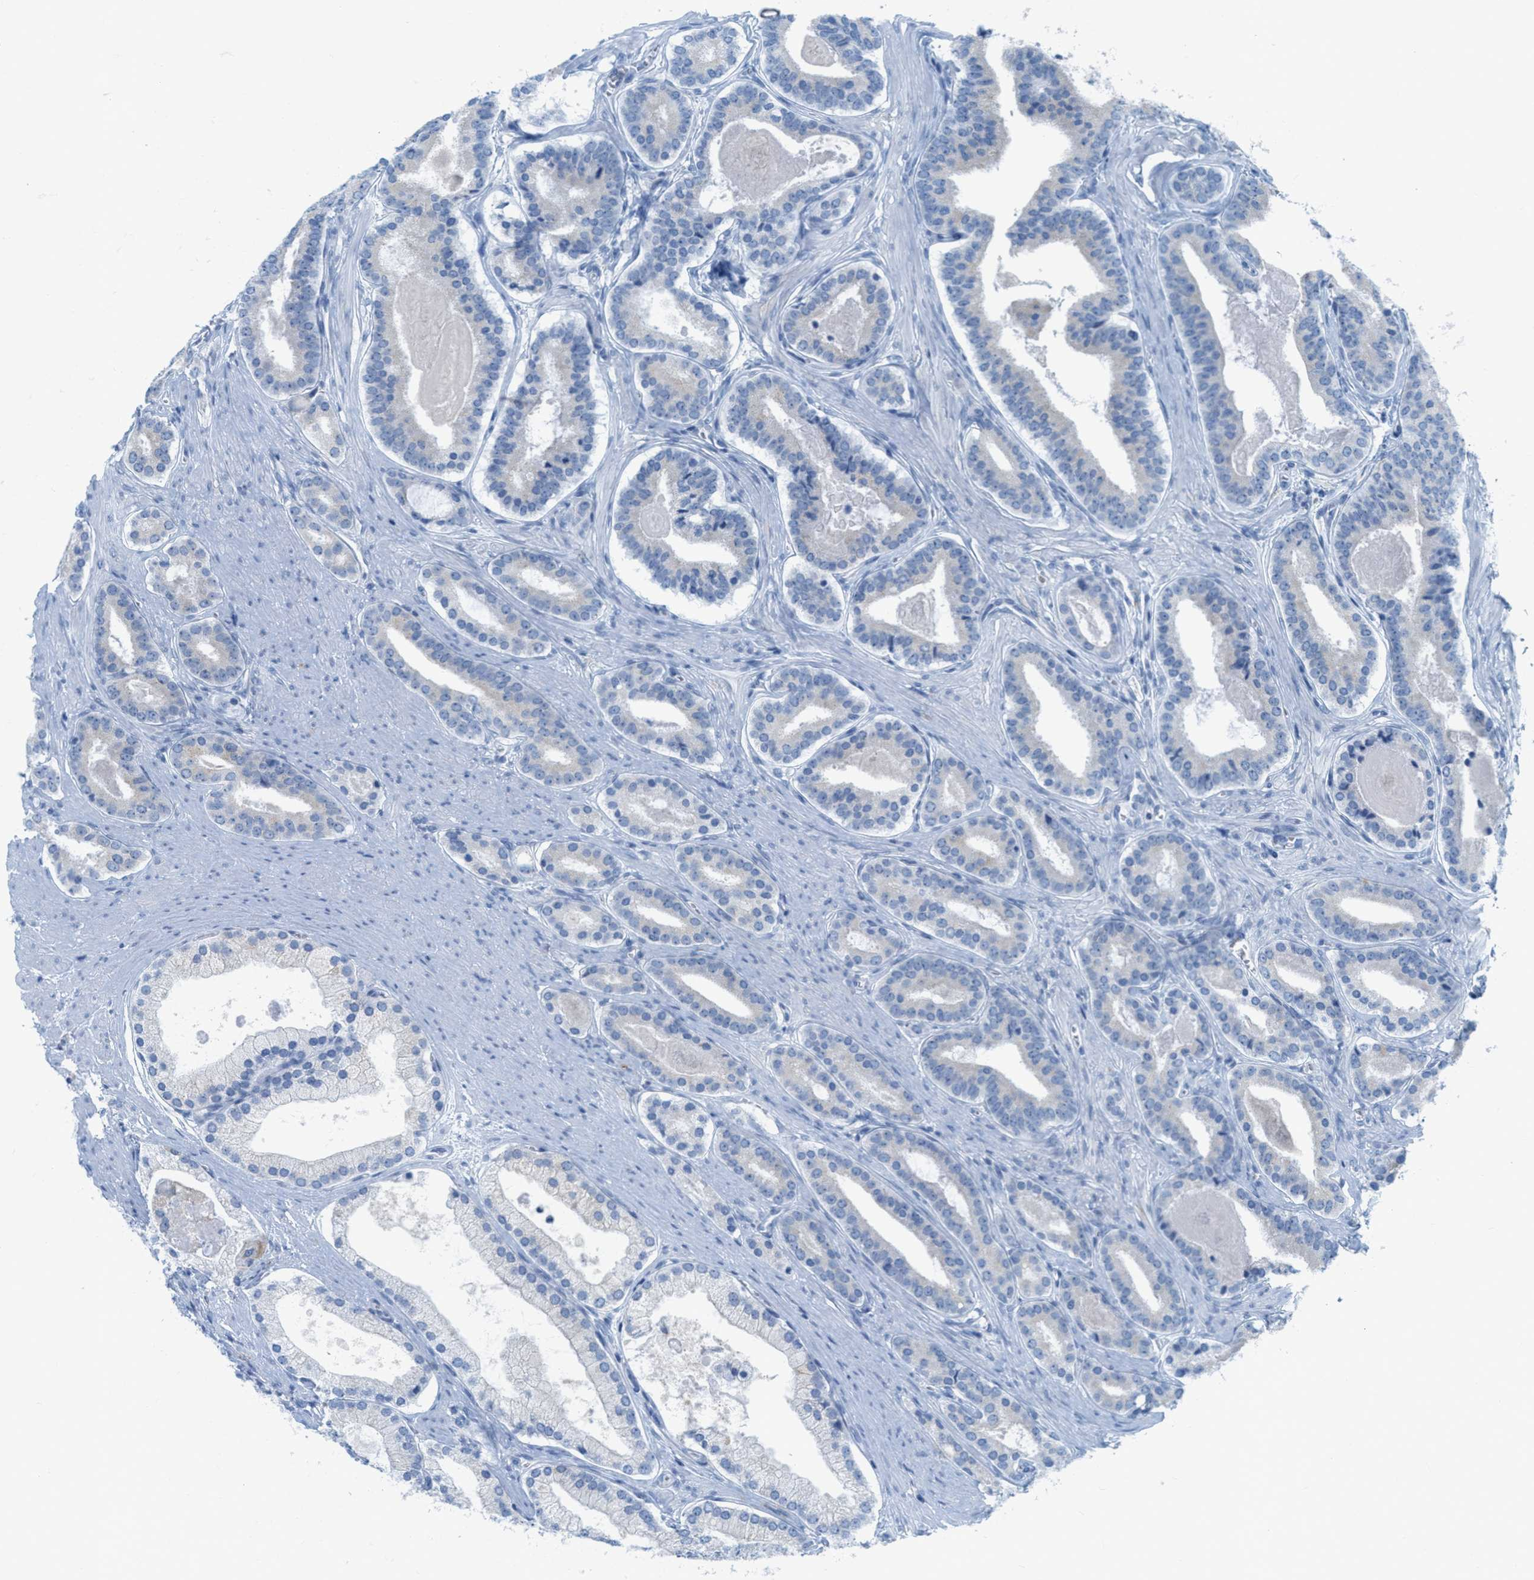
{"staining": {"intensity": "negative", "quantity": "none", "location": "none"}, "tissue": "prostate cancer", "cell_type": "Tumor cells", "image_type": "cancer", "snomed": [{"axis": "morphology", "description": "Adenocarcinoma, High grade"}, {"axis": "topography", "description": "Prostate"}], "caption": "Immunohistochemistry (IHC) photomicrograph of neoplastic tissue: human adenocarcinoma (high-grade) (prostate) stained with DAB (3,3'-diaminobenzidine) demonstrates no significant protein staining in tumor cells.", "gene": "TEX264", "patient": {"sex": "male", "age": 60}}